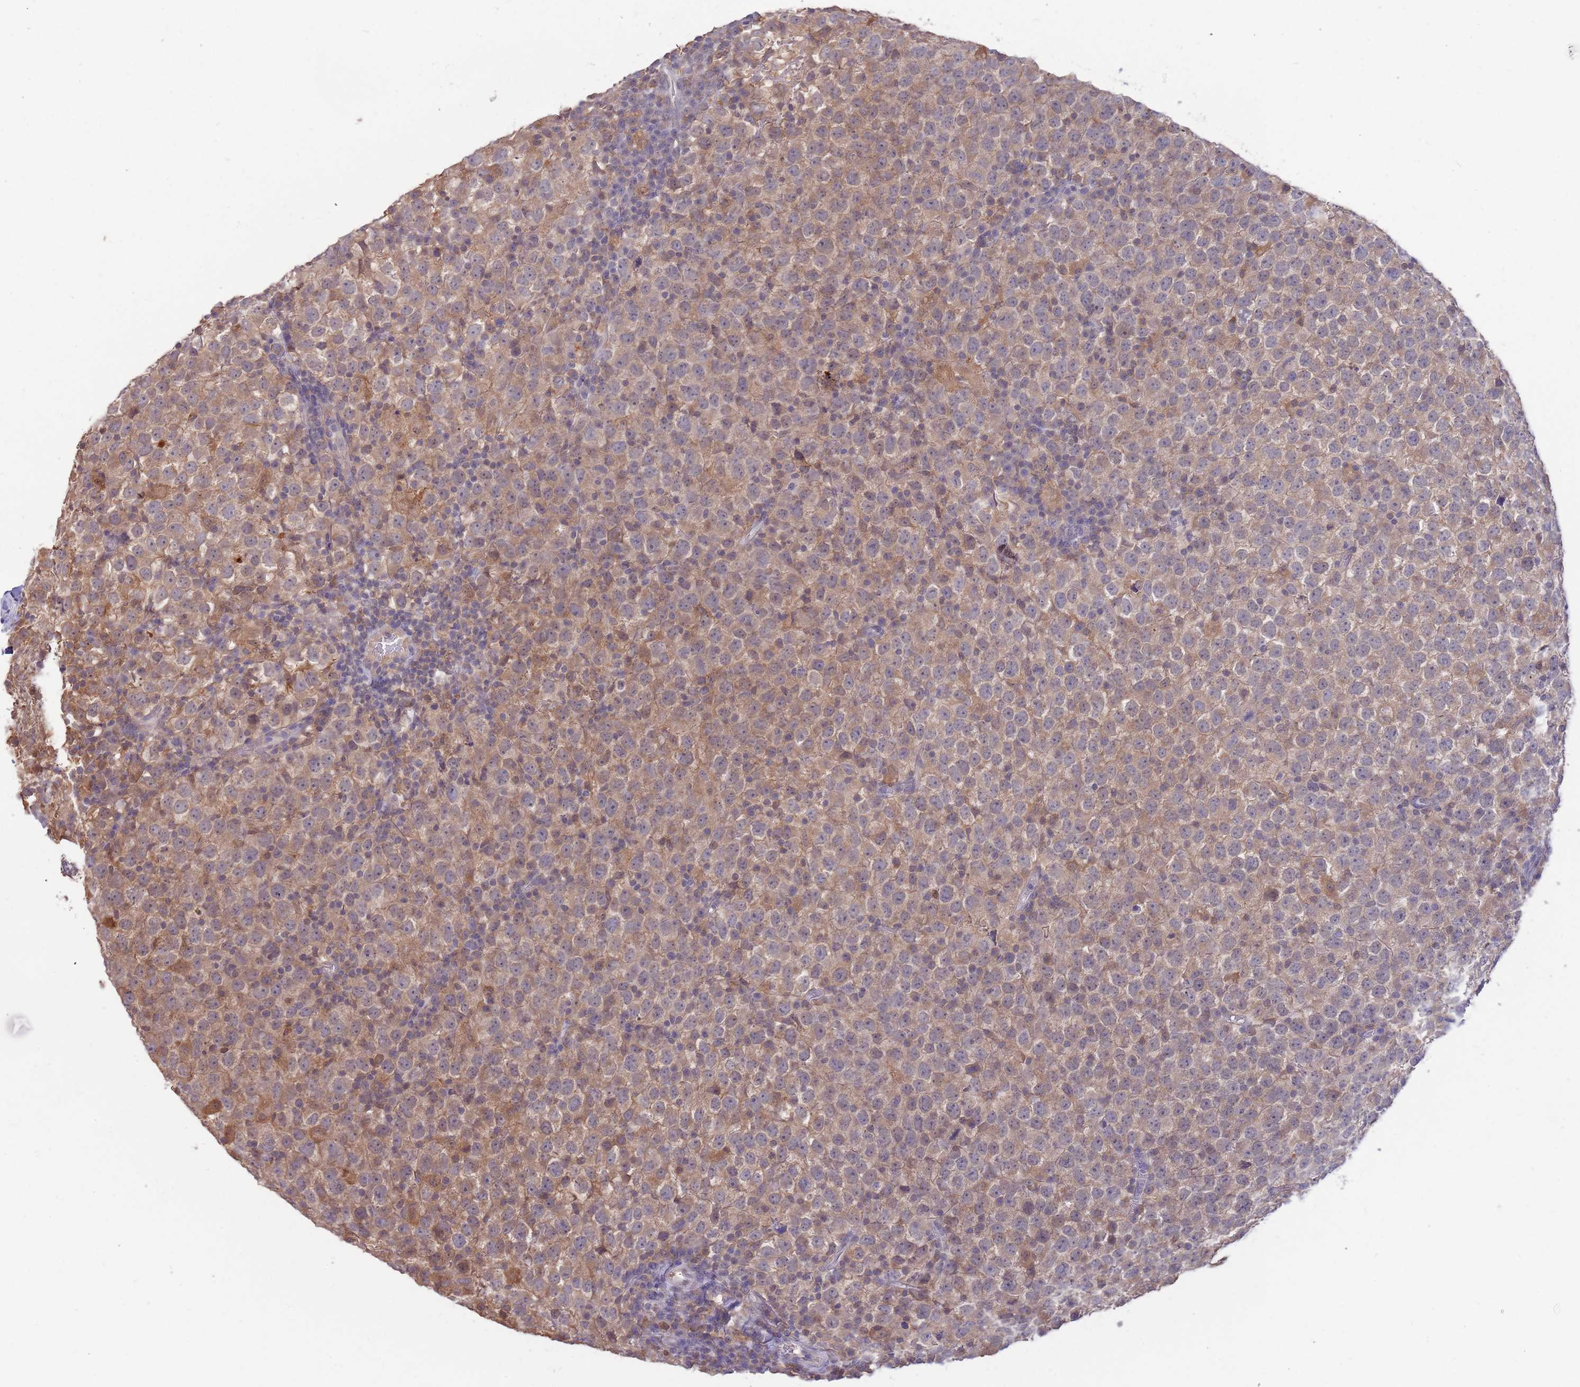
{"staining": {"intensity": "moderate", "quantity": ">75%", "location": "cytoplasmic/membranous"}, "tissue": "testis cancer", "cell_type": "Tumor cells", "image_type": "cancer", "snomed": [{"axis": "morphology", "description": "Seminoma, NOS"}, {"axis": "topography", "description": "Testis"}], "caption": "IHC histopathology image of neoplastic tissue: human testis cancer stained using immunohistochemistry (IHC) shows medium levels of moderate protein expression localized specifically in the cytoplasmic/membranous of tumor cells, appearing as a cytoplasmic/membranous brown color.", "gene": "AP5S1", "patient": {"sex": "male", "age": 65}}